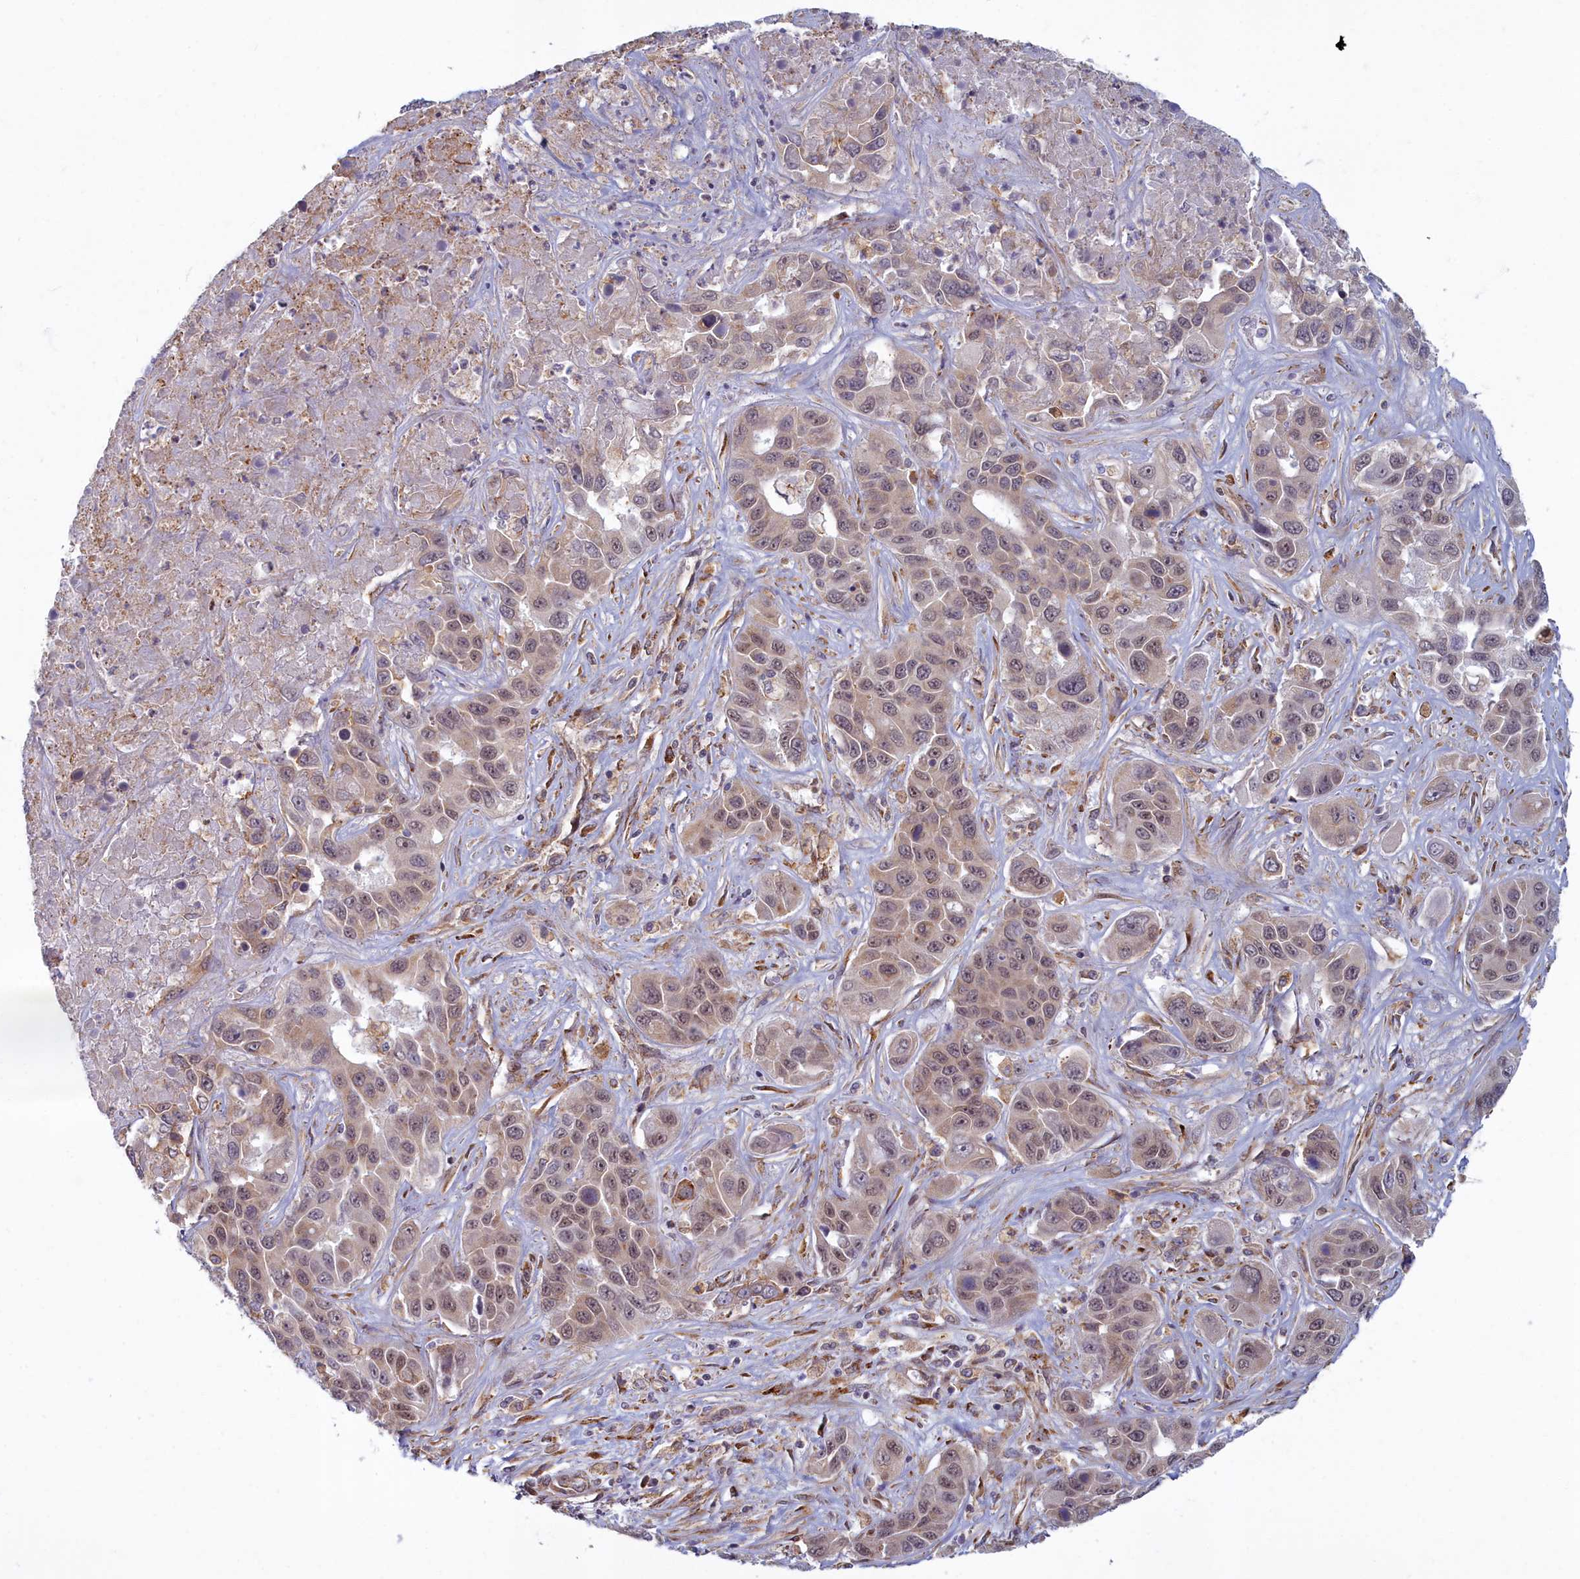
{"staining": {"intensity": "weak", "quantity": "25%-75%", "location": "nuclear"}, "tissue": "liver cancer", "cell_type": "Tumor cells", "image_type": "cancer", "snomed": [{"axis": "morphology", "description": "Cholangiocarcinoma"}, {"axis": "topography", "description": "Liver"}], "caption": "DAB immunohistochemical staining of liver cancer exhibits weak nuclear protein staining in about 25%-75% of tumor cells. (Stains: DAB (3,3'-diaminobenzidine) in brown, nuclei in blue, Microscopy: brightfield microscopy at high magnification).", "gene": "MAK16", "patient": {"sex": "female", "age": 52}}